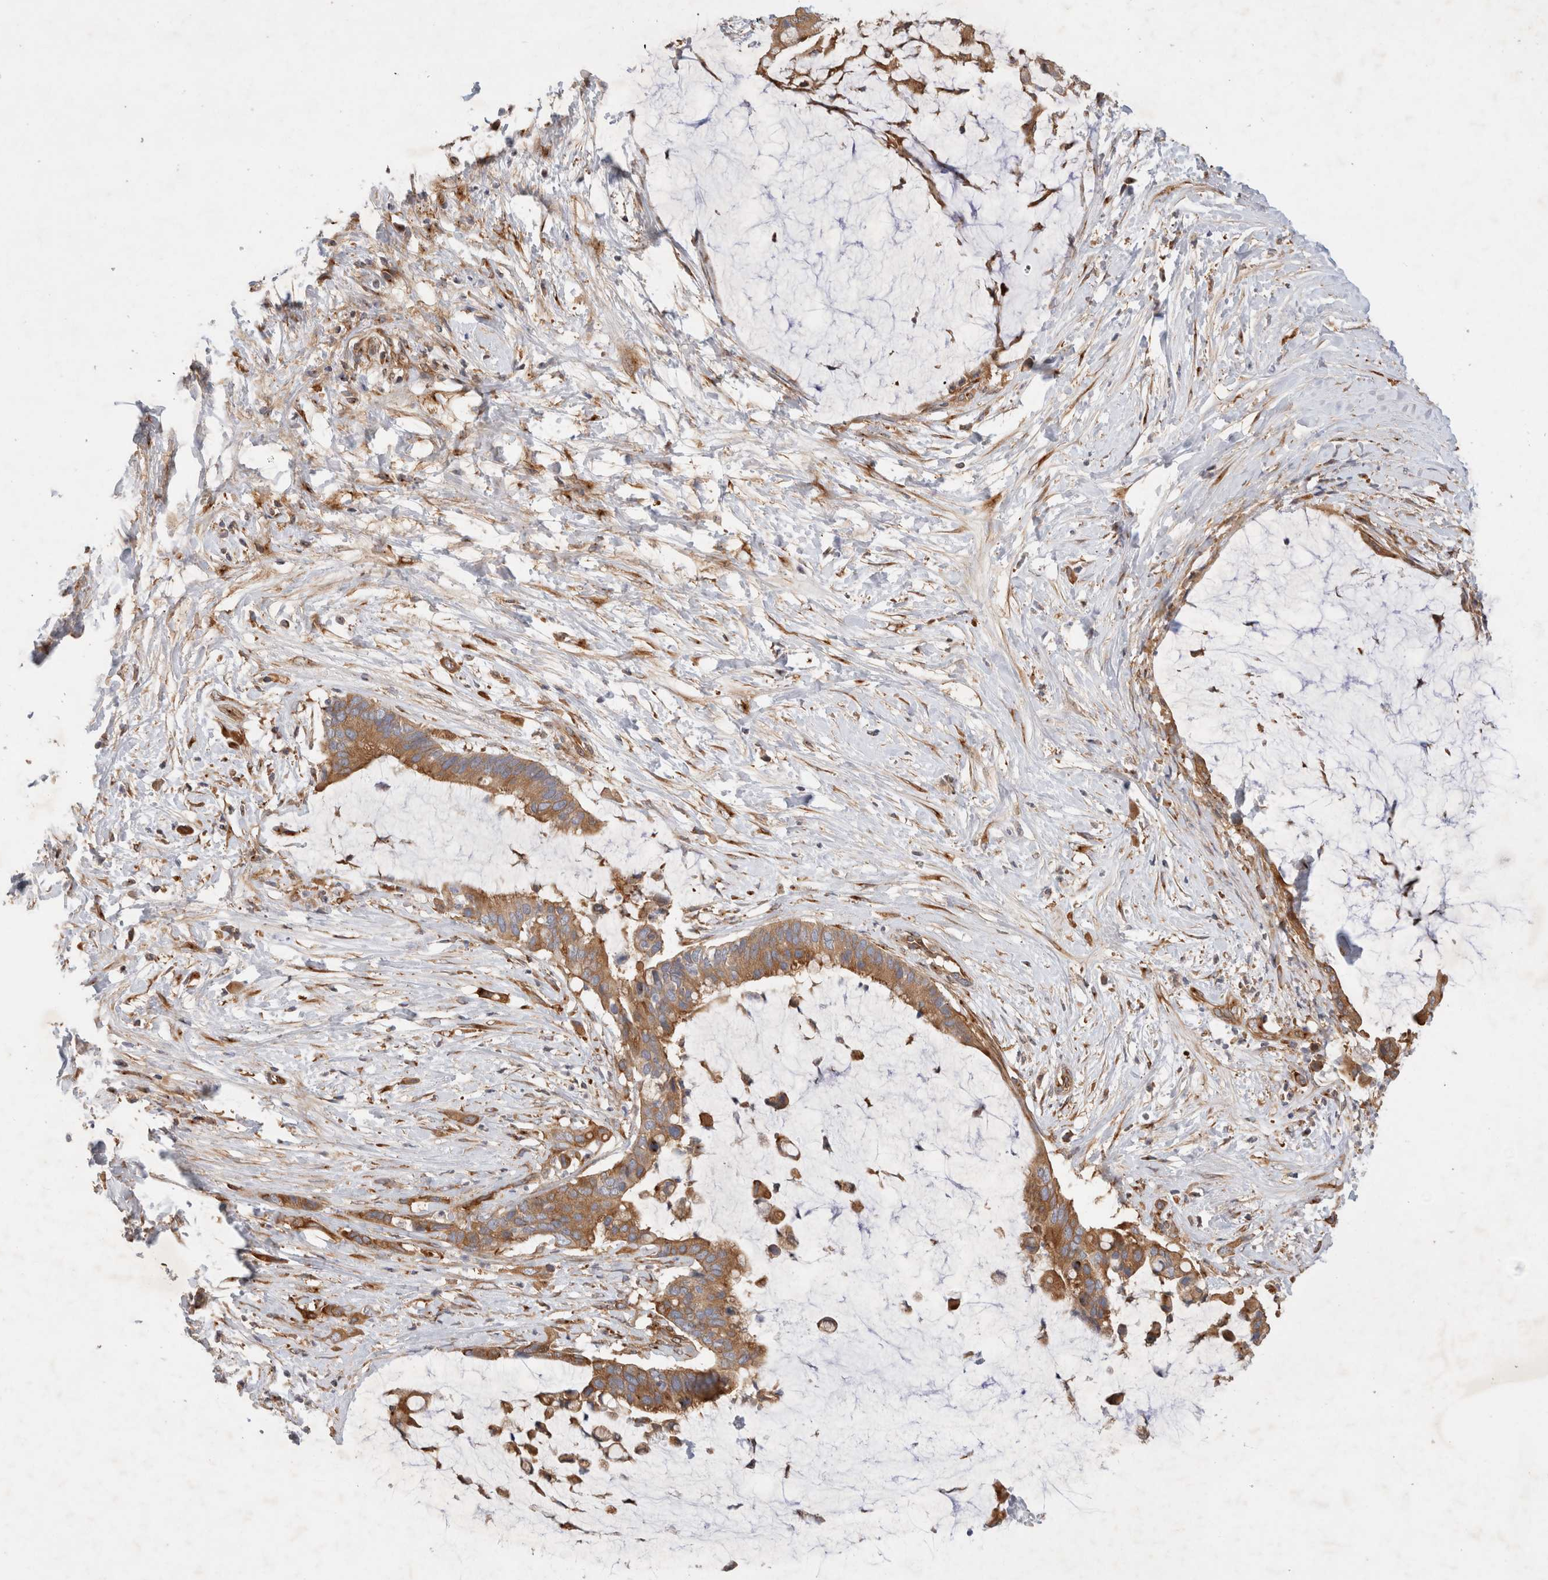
{"staining": {"intensity": "moderate", "quantity": ">75%", "location": "cytoplasmic/membranous"}, "tissue": "pancreatic cancer", "cell_type": "Tumor cells", "image_type": "cancer", "snomed": [{"axis": "morphology", "description": "Adenocarcinoma, NOS"}, {"axis": "topography", "description": "Pancreas"}], "caption": "Pancreatic adenocarcinoma tissue displays moderate cytoplasmic/membranous expression in approximately >75% of tumor cells", "gene": "GPR150", "patient": {"sex": "male", "age": 41}}